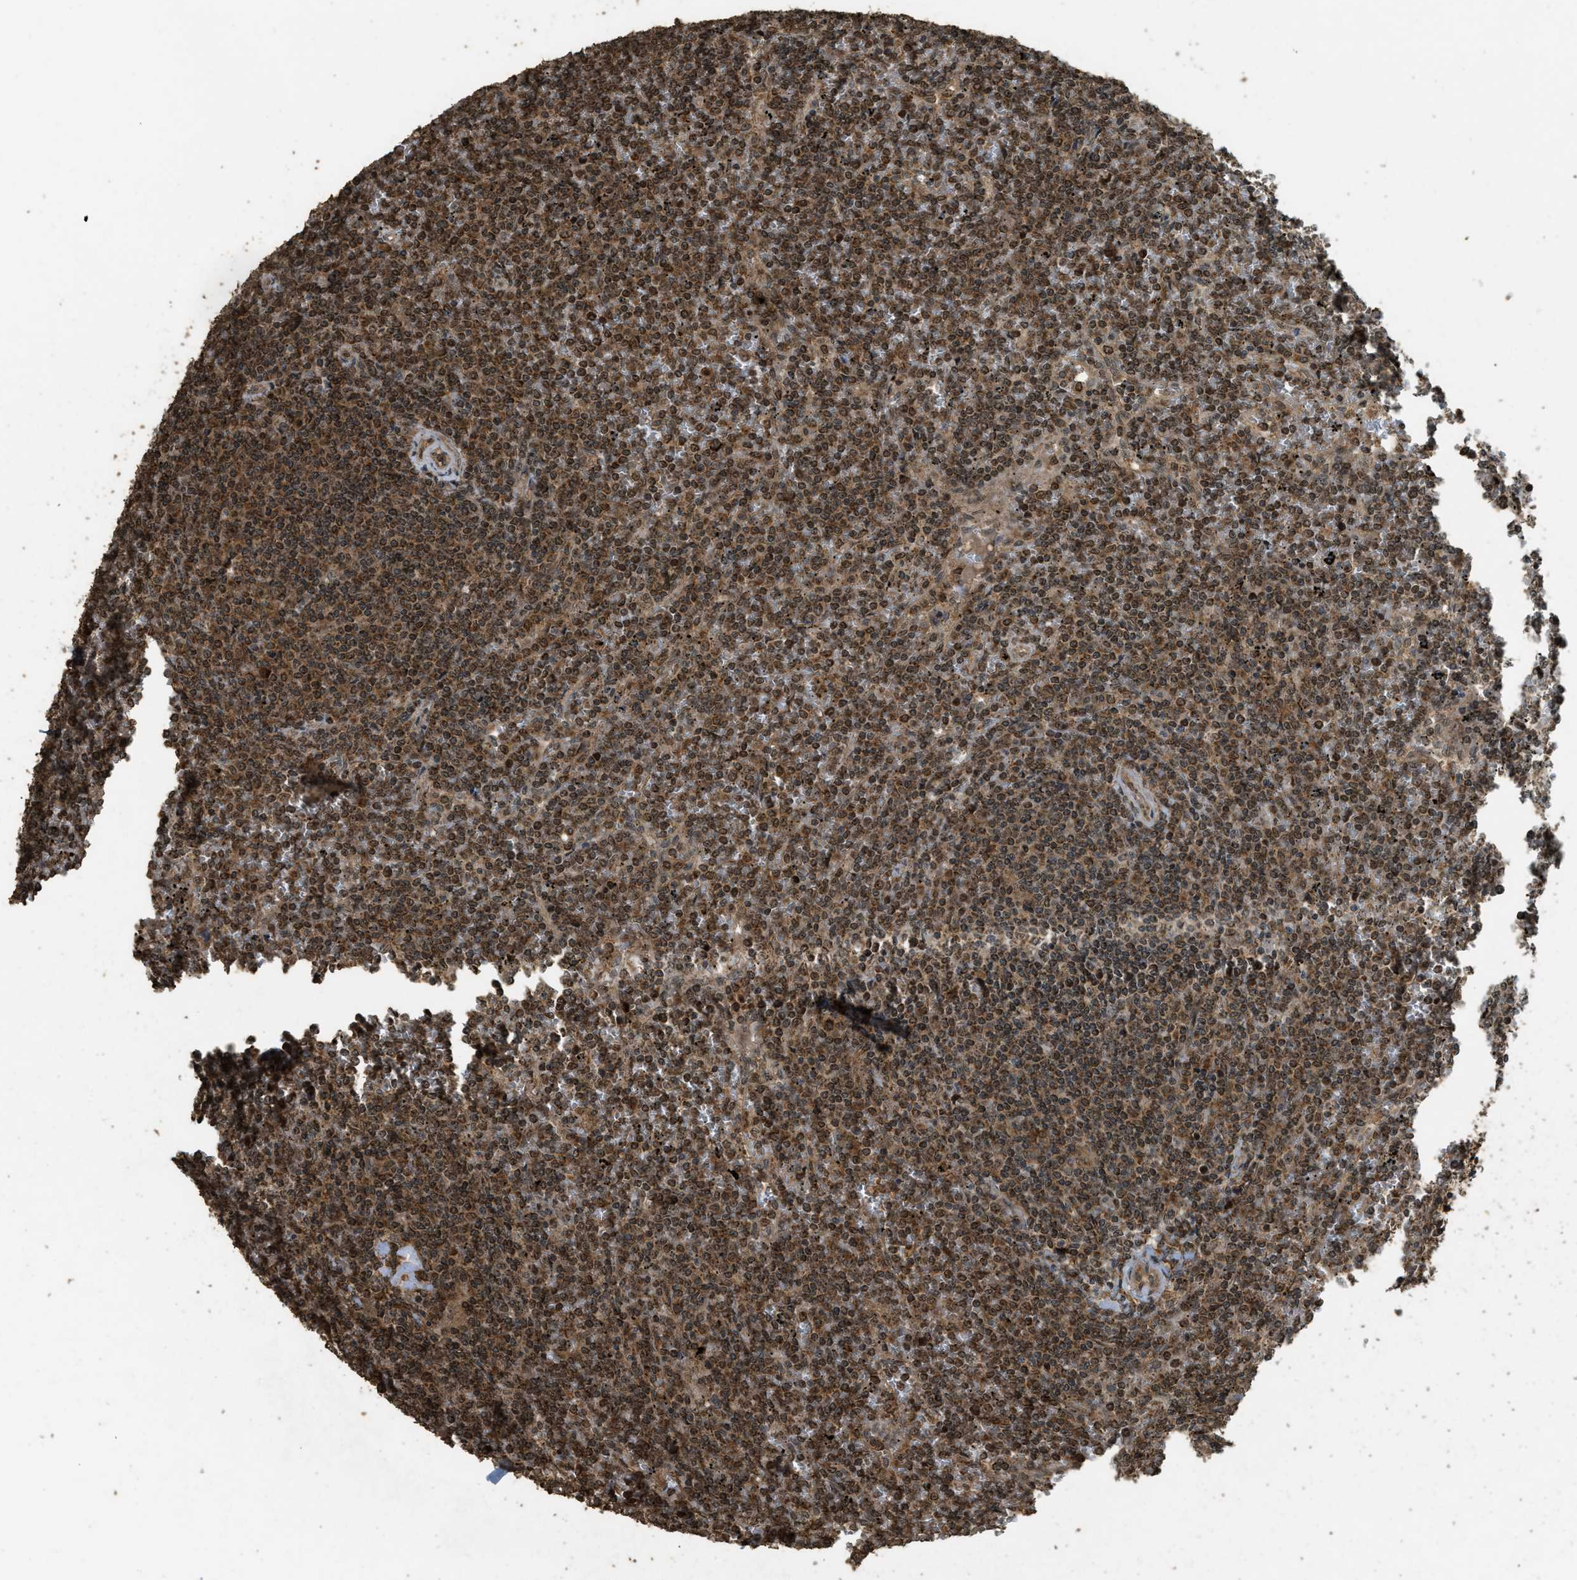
{"staining": {"intensity": "moderate", "quantity": ">75%", "location": "nuclear"}, "tissue": "lymphoma", "cell_type": "Tumor cells", "image_type": "cancer", "snomed": [{"axis": "morphology", "description": "Malignant lymphoma, non-Hodgkin's type, Low grade"}, {"axis": "topography", "description": "Spleen"}], "caption": "A micrograph showing moderate nuclear staining in about >75% of tumor cells in malignant lymphoma, non-Hodgkin's type (low-grade), as visualized by brown immunohistochemical staining.", "gene": "CTPS1", "patient": {"sex": "female", "age": 19}}